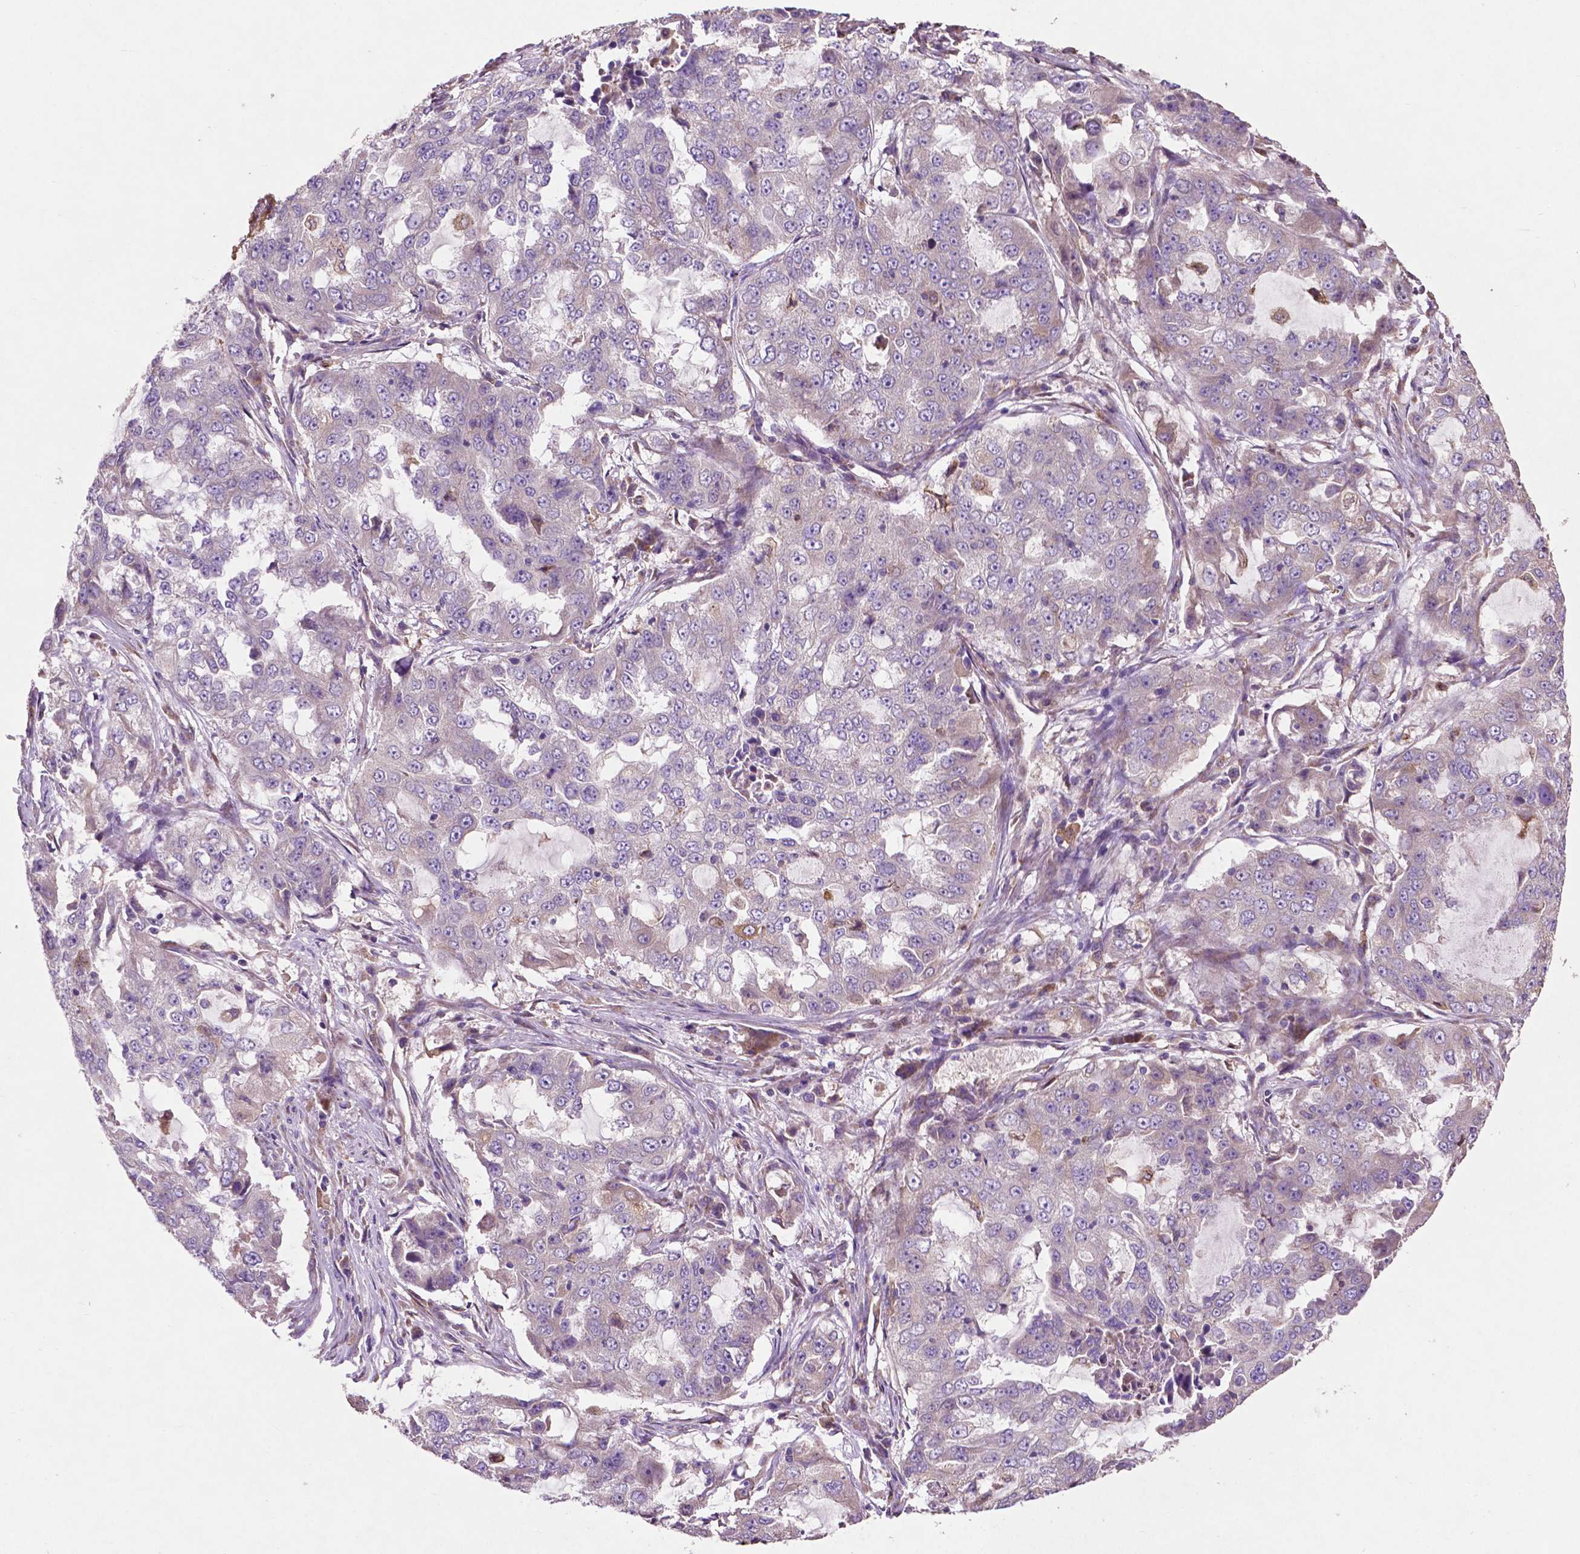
{"staining": {"intensity": "negative", "quantity": "none", "location": "none"}, "tissue": "lung cancer", "cell_type": "Tumor cells", "image_type": "cancer", "snomed": [{"axis": "morphology", "description": "Adenocarcinoma, NOS"}, {"axis": "topography", "description": "Lung"}], "caption": "IHC photomicrograph of neoplastic tissue: human adenocarcinoma (lung) stained with DAB shows no significant protein expression in tumor cells.", "gene": "MBTPS1", "patient": {"sex": "female", "age": 61}}